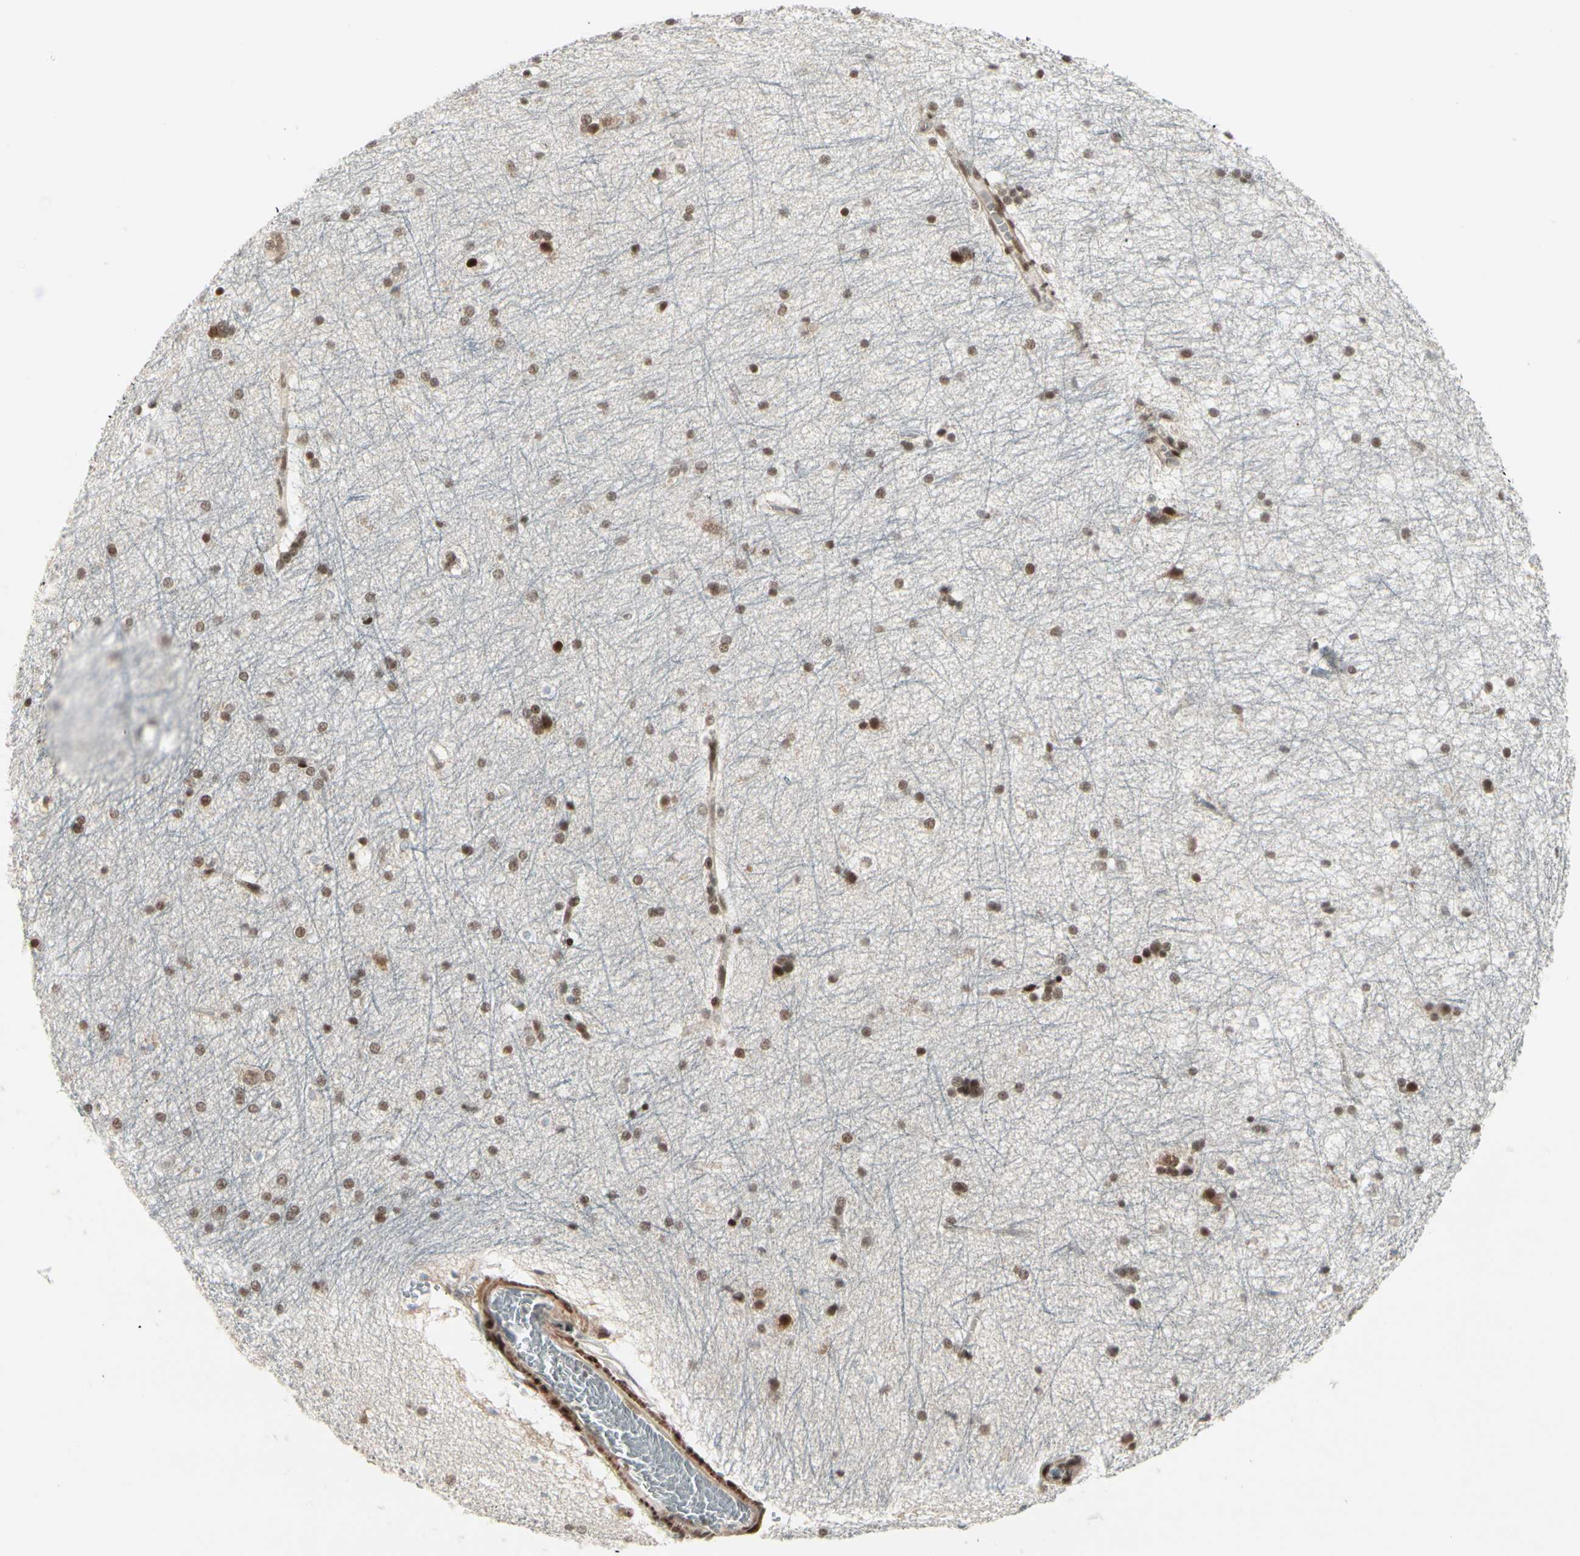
{"staining": {"intensity": "moderate", "quantity": ">75%", "location": "nuclear"}, "tissue": "hippocampus", "cell_type": "Glial cells", "image_type": "normal", "snomed": [{"axis": "morphology", "description": "Normal tissue, NOS"}, {"axis": "topography", "description": "Hippocampus"}], "caption": "This micrograph exhibits immunohistochemistry (IHC) staining of unremarkable hippocampus, with medium moderate nuclear expression in approximately >75% of glial cells.", "gene": "CHAMP1", "patient": {"sex": "female", "age": 19}}